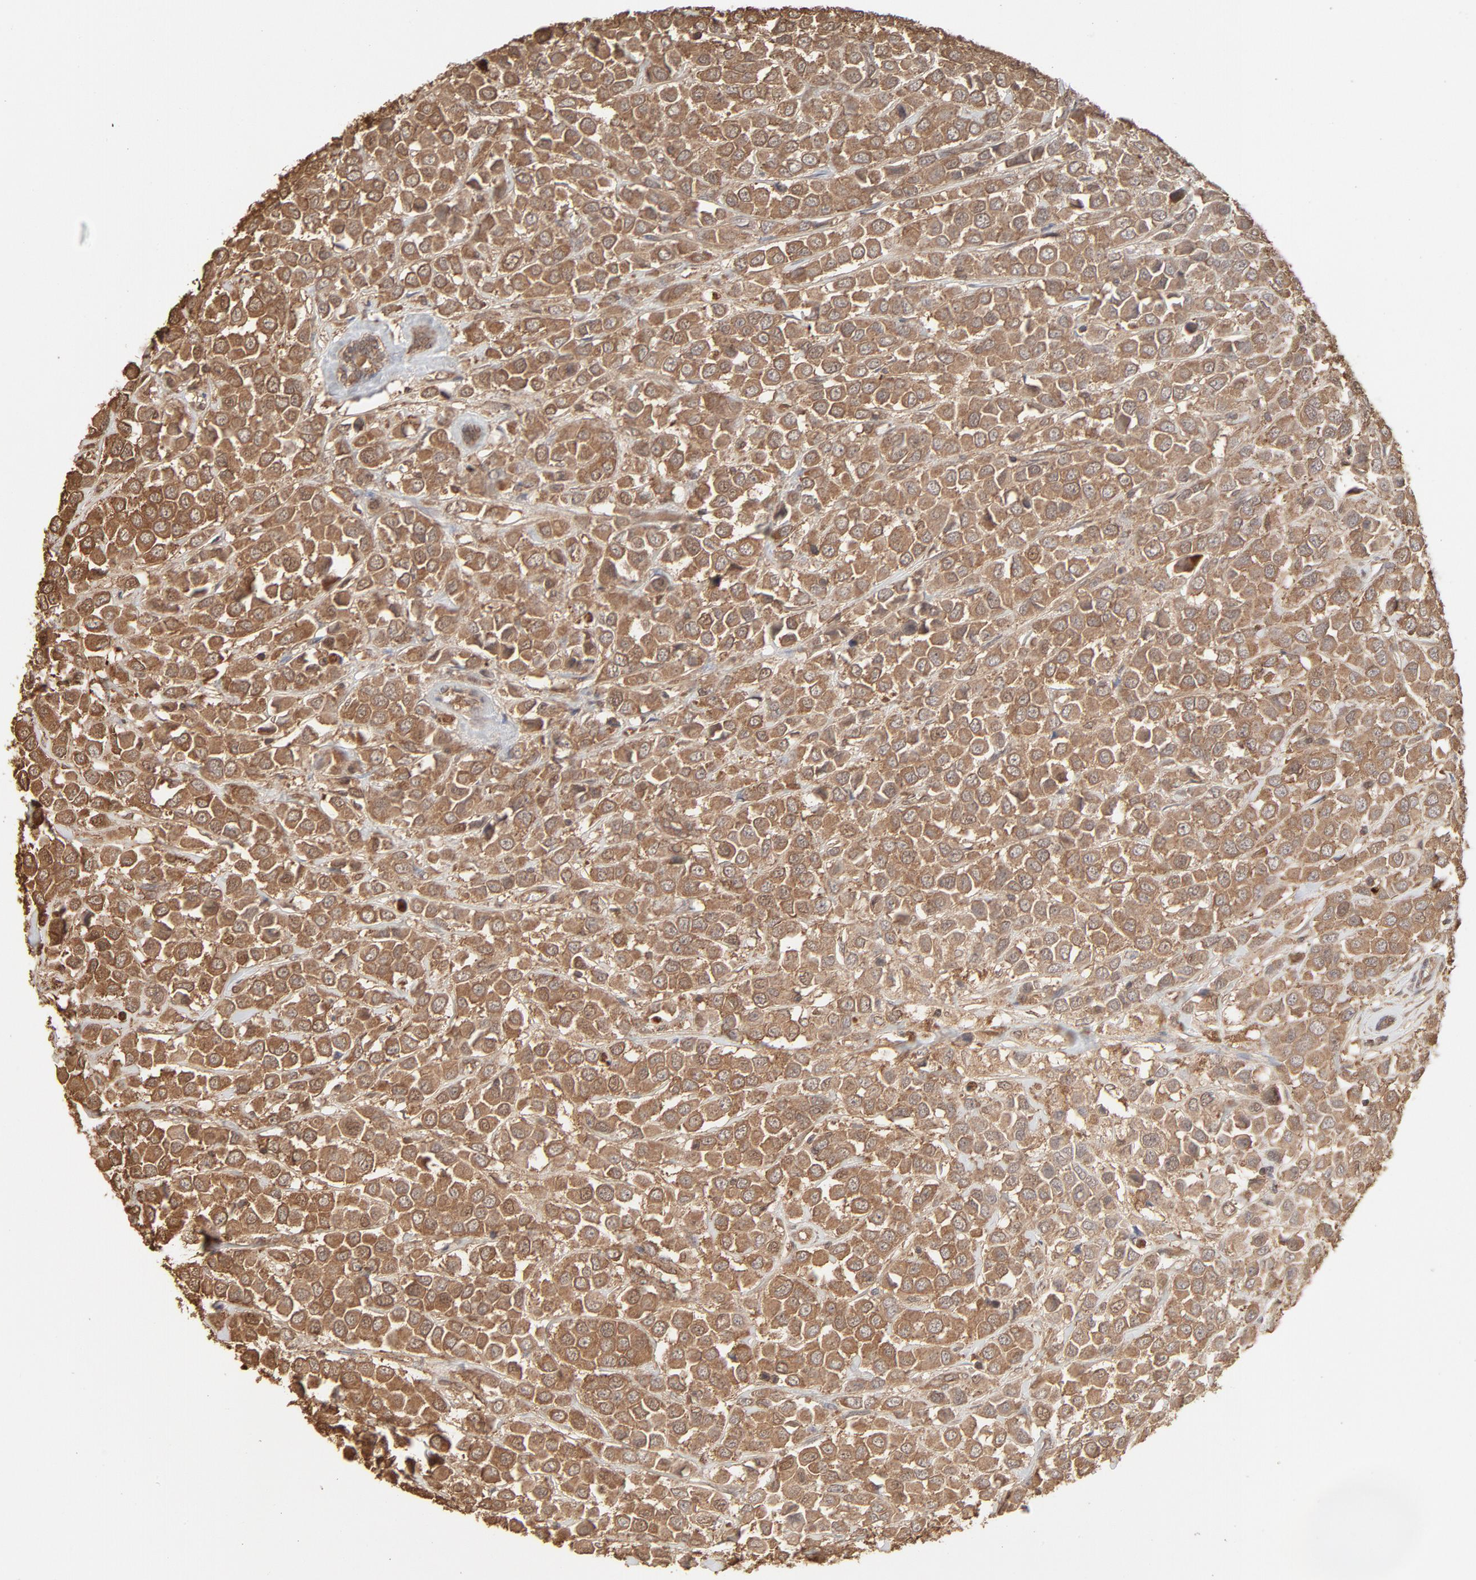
{"staining": {"intensity": "moderate", "quantity": ">75%", "location": "cytoplasmic/membranous"}, "tissue": "breast cancer", "cell_type": "Tumor cells", "image_type": "cancer", "snomed": [{"axis": "morphology", "description": "Duct carcinoma"}, {"axis": "topography", "description": "Breast"}], "caption": "IHC of human breast cancer (infiltrating ductal carcinoma) displays medium levels of moderate cytoplasmic/membranous staining in approximately >75% of tumor cells.", "gene": "PPP2CA", "patient": {"sex": "female", "age": 61}}